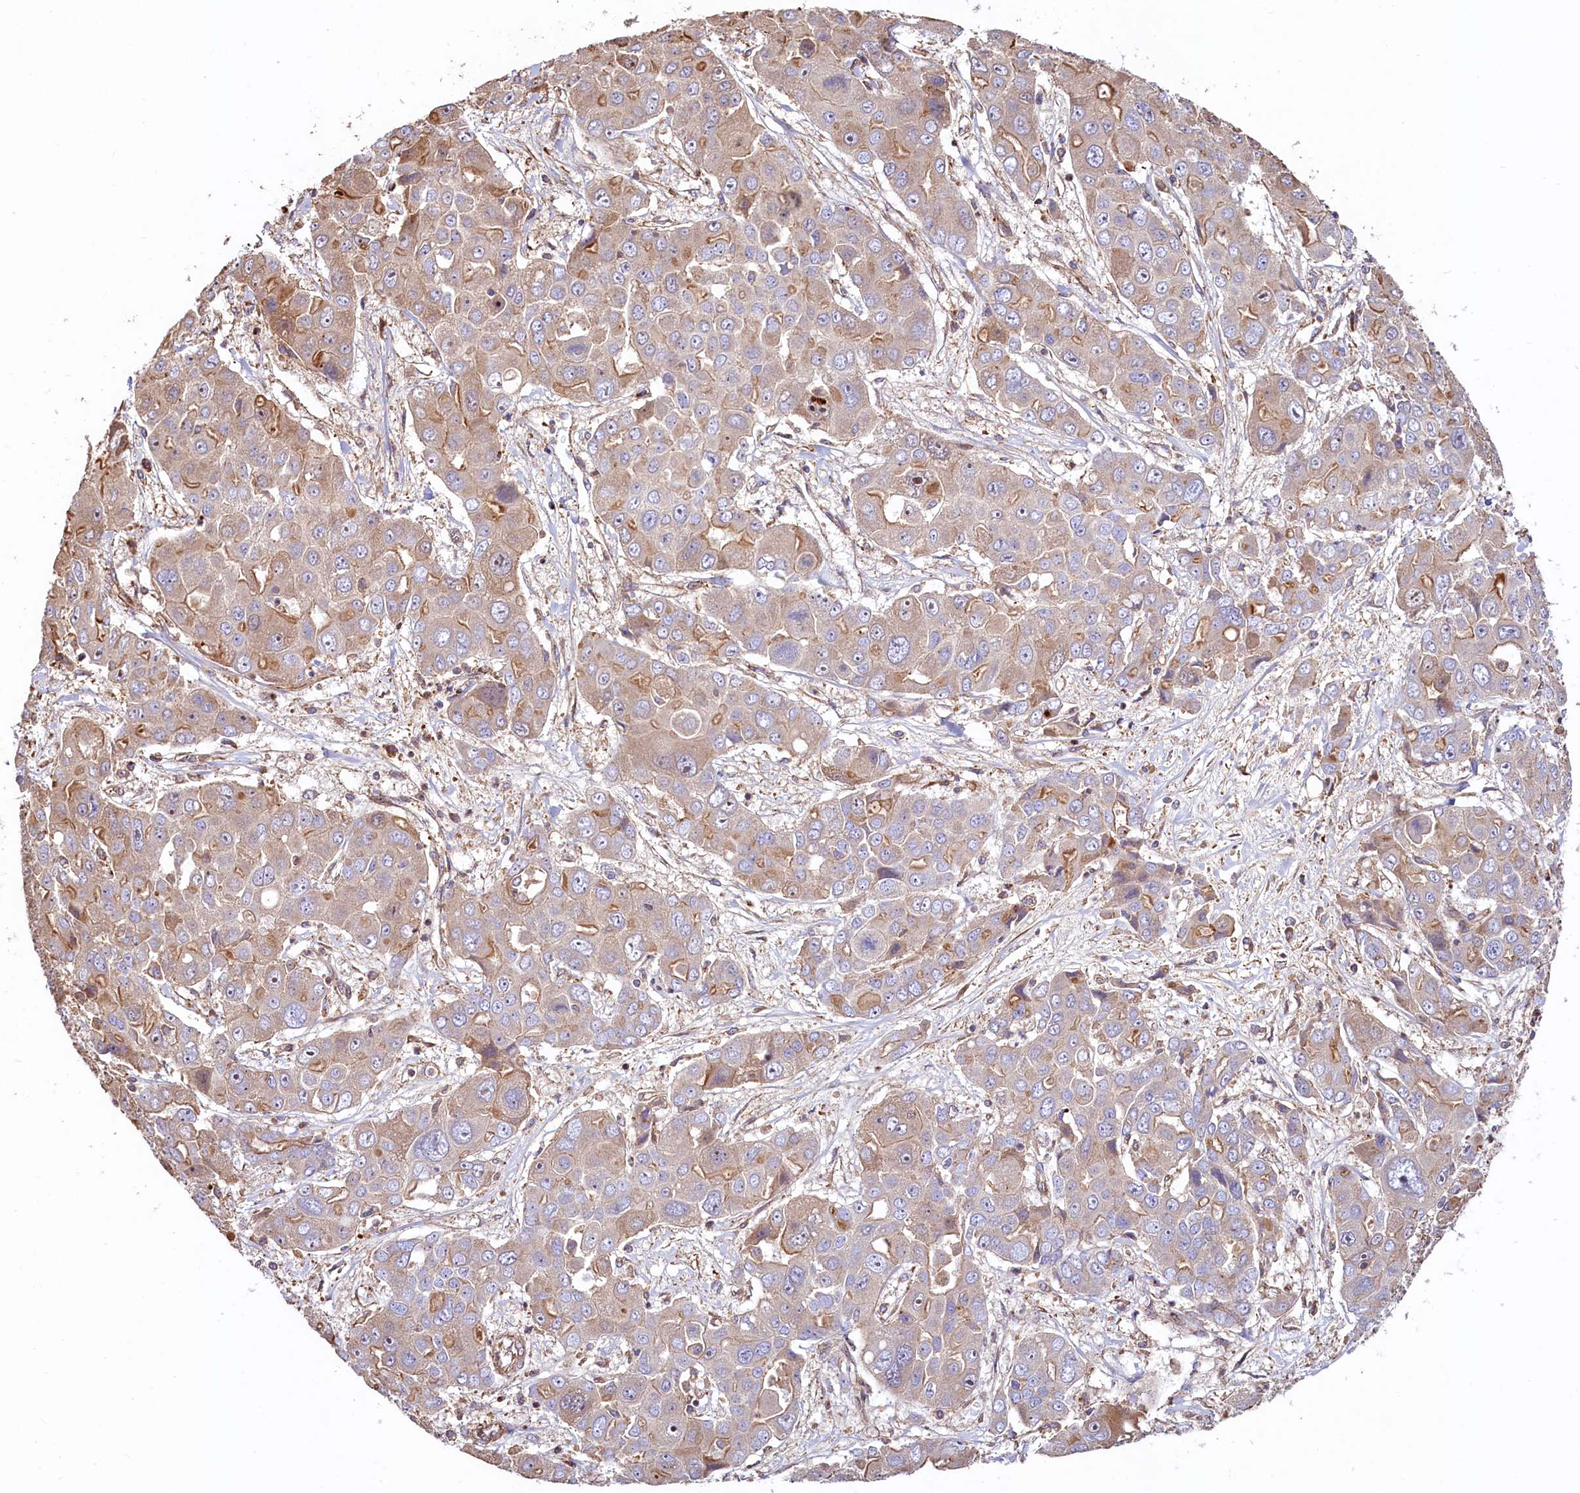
{"staining": {"intensity": "weak", "quantity": "25%-75%", "location": "cytoplasmic/membranous"}, "tissue": "liver cancer", "cell_type": "Tumor cells", "image_type": "cancer", "snomed": [{"axis": "morphology", "description": "Cholangiocarcinoma"}, {"axis": "topography", "description": "Liver"}], "caption": "This image shows IHC staining of cholangiocarcinoma (liver), with low weak cytoplasmic/membranous expression in approximately 25%-75% of tumor cells.", "gene": "KLHDC4", "patient": {"sex": "male", "age": 67}}